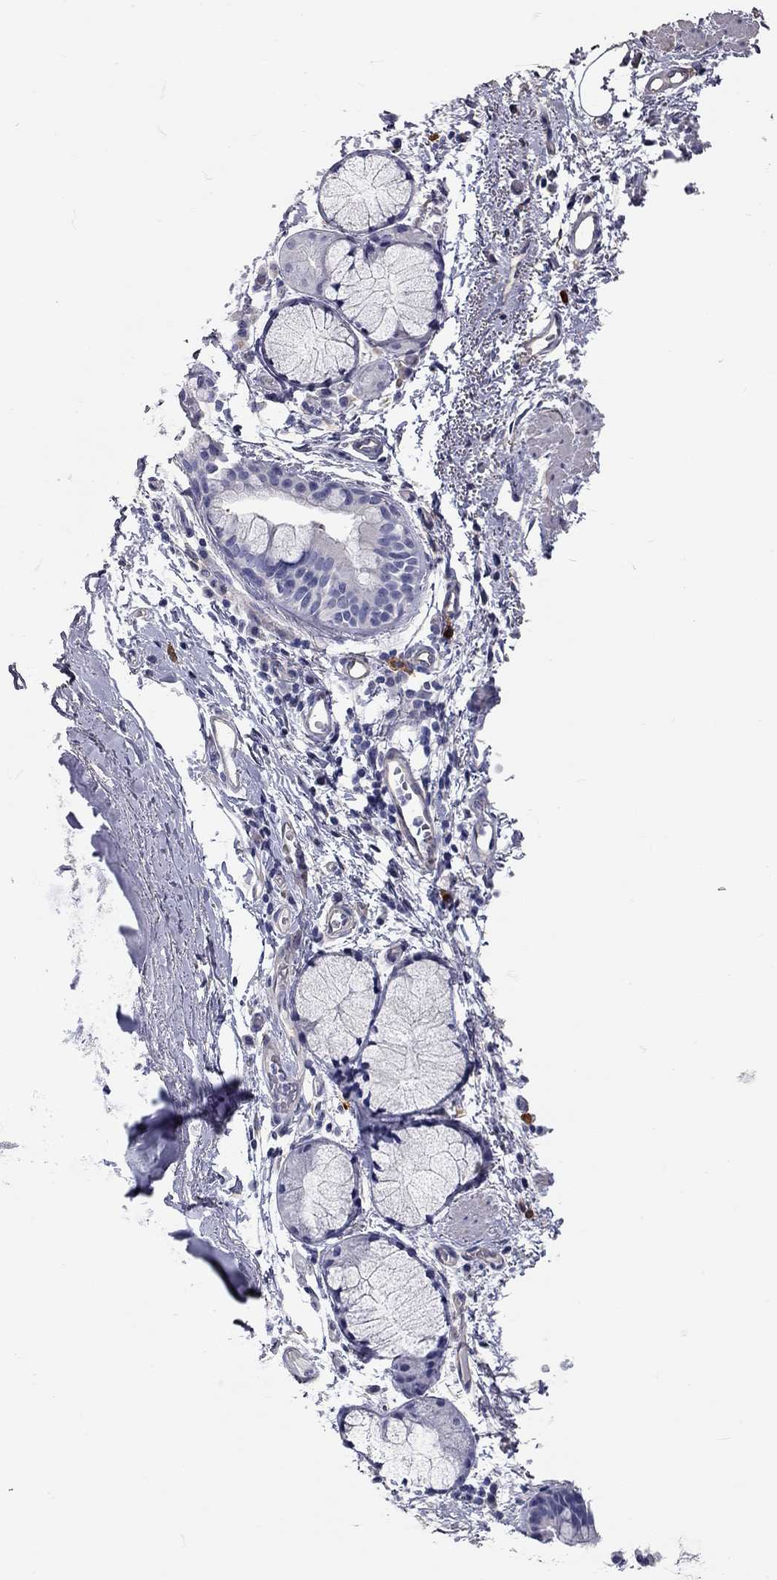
{"staining": {"intensity": "negative", "quantity": "none", "location": "none"}, "tissue": "bronchus", "cell_type": "Respiratory epithelial cells", "image_type": "normal", "snomed": [{"axis": "morphology", "description": "Normal tissue, NOS"}, {"axis": "topography", "description": "Bronchus"}, {"axis": "topography", "description": "Lung"}], "caption": "This image is of benign bronchus stained with immunohistochemistry to label a protein in brown with the nuclei are counter-stained blue. There is no positivity in respiratory epithelial cells.", "gene": "C10orf90", "patient": {"sex": "female", "age": 57}}